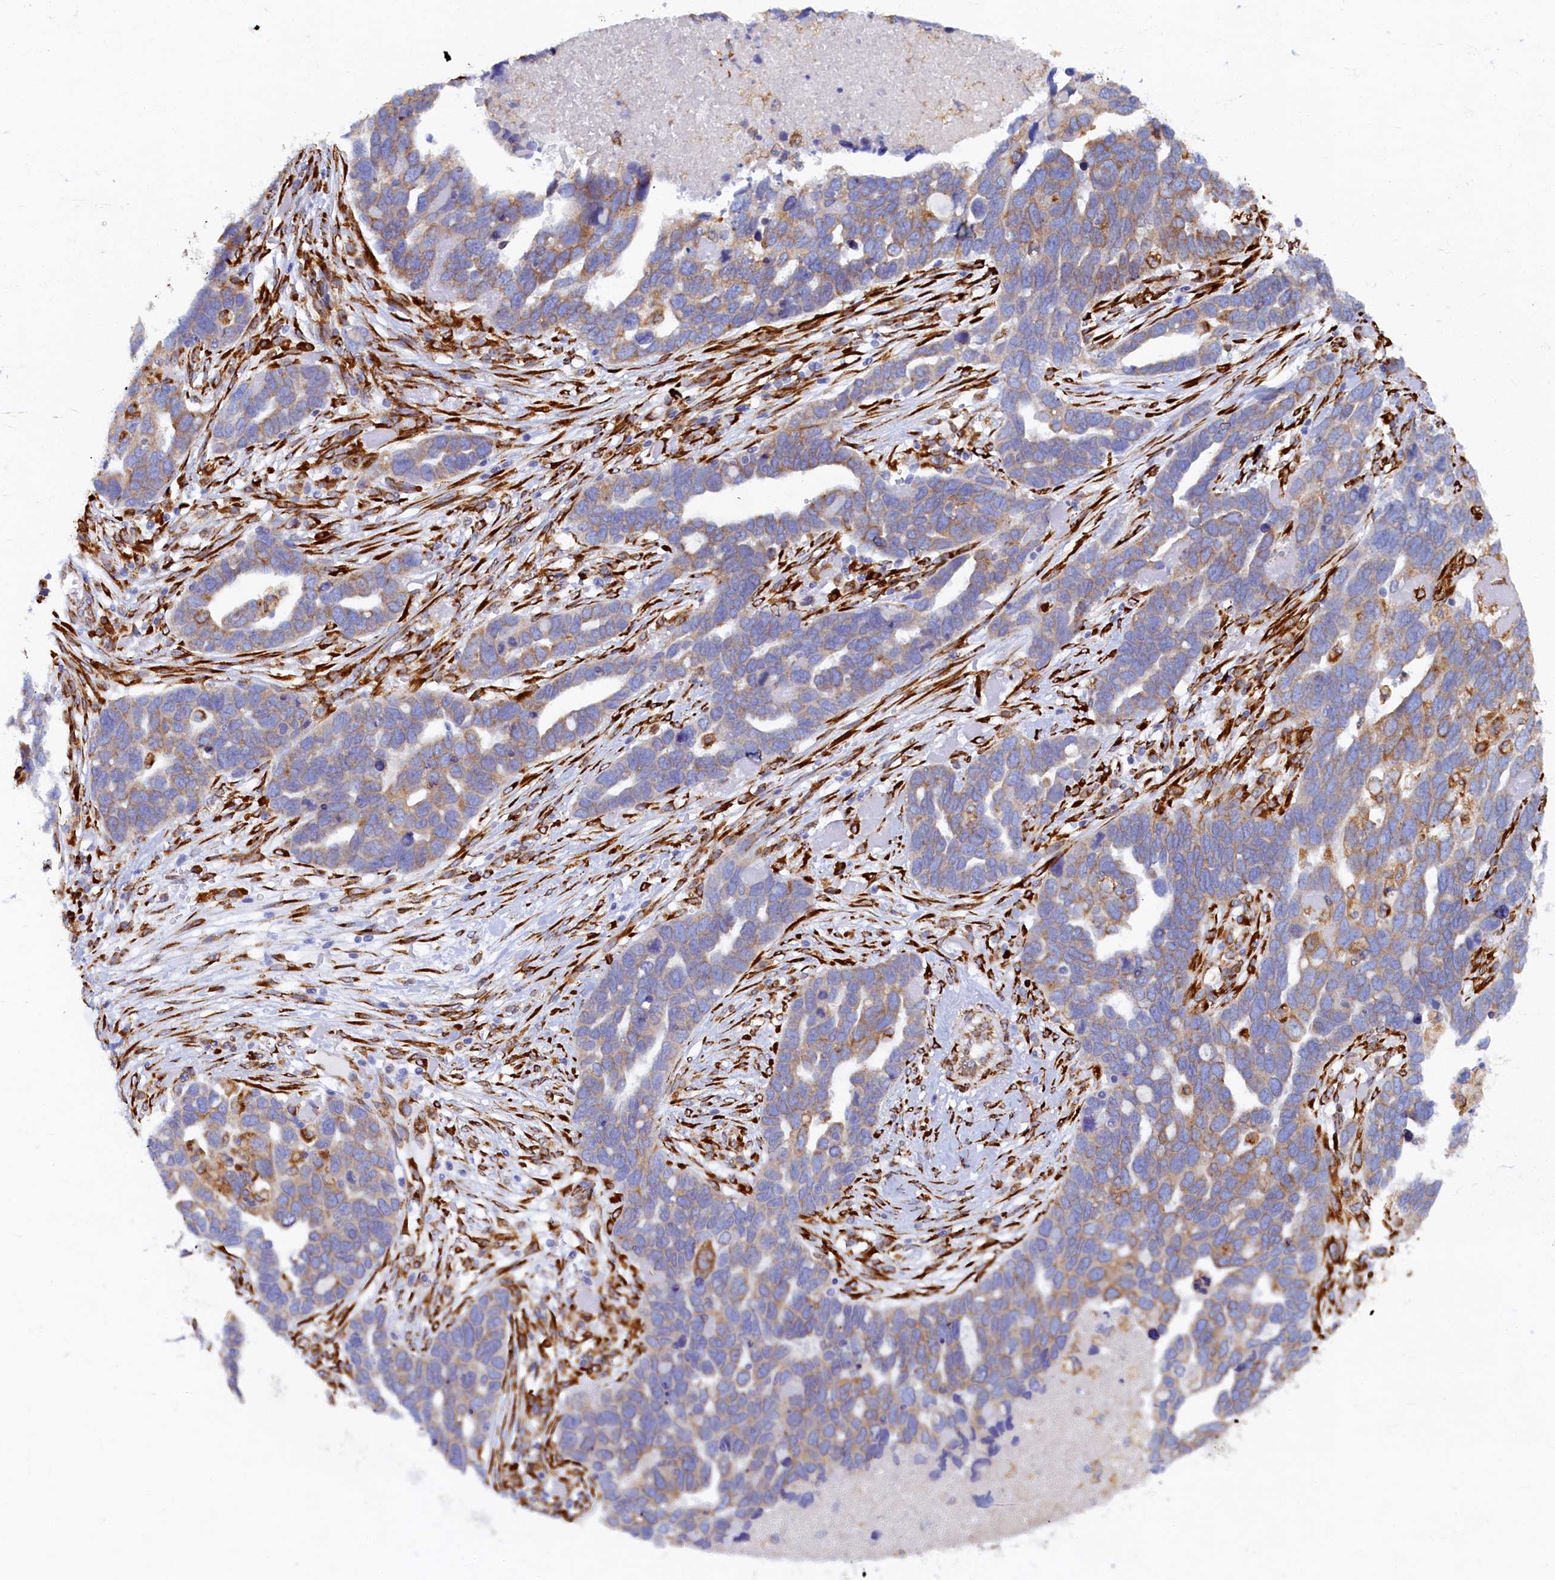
{"staining": {"intensity": "moderate", "quantity": ">75%", "location": "cytoplasmic/membranous"}, "tissue": "ovarian cancer", "cell_type": "Tumor cells", "image_type": "cancer", "snomed": [{"axis": "morphology", "description": "Cystadenocarcinoma, serous, NOS"}, {"axis": "topography", "description": "Ovary"}], "caption": "Human ovarian serous cystadenocarcinoma stained with a protein marker reveals moderate staining in tumor cells.", "gene": "TMEM18", "patient": {"sex": "female", "age": 54}}